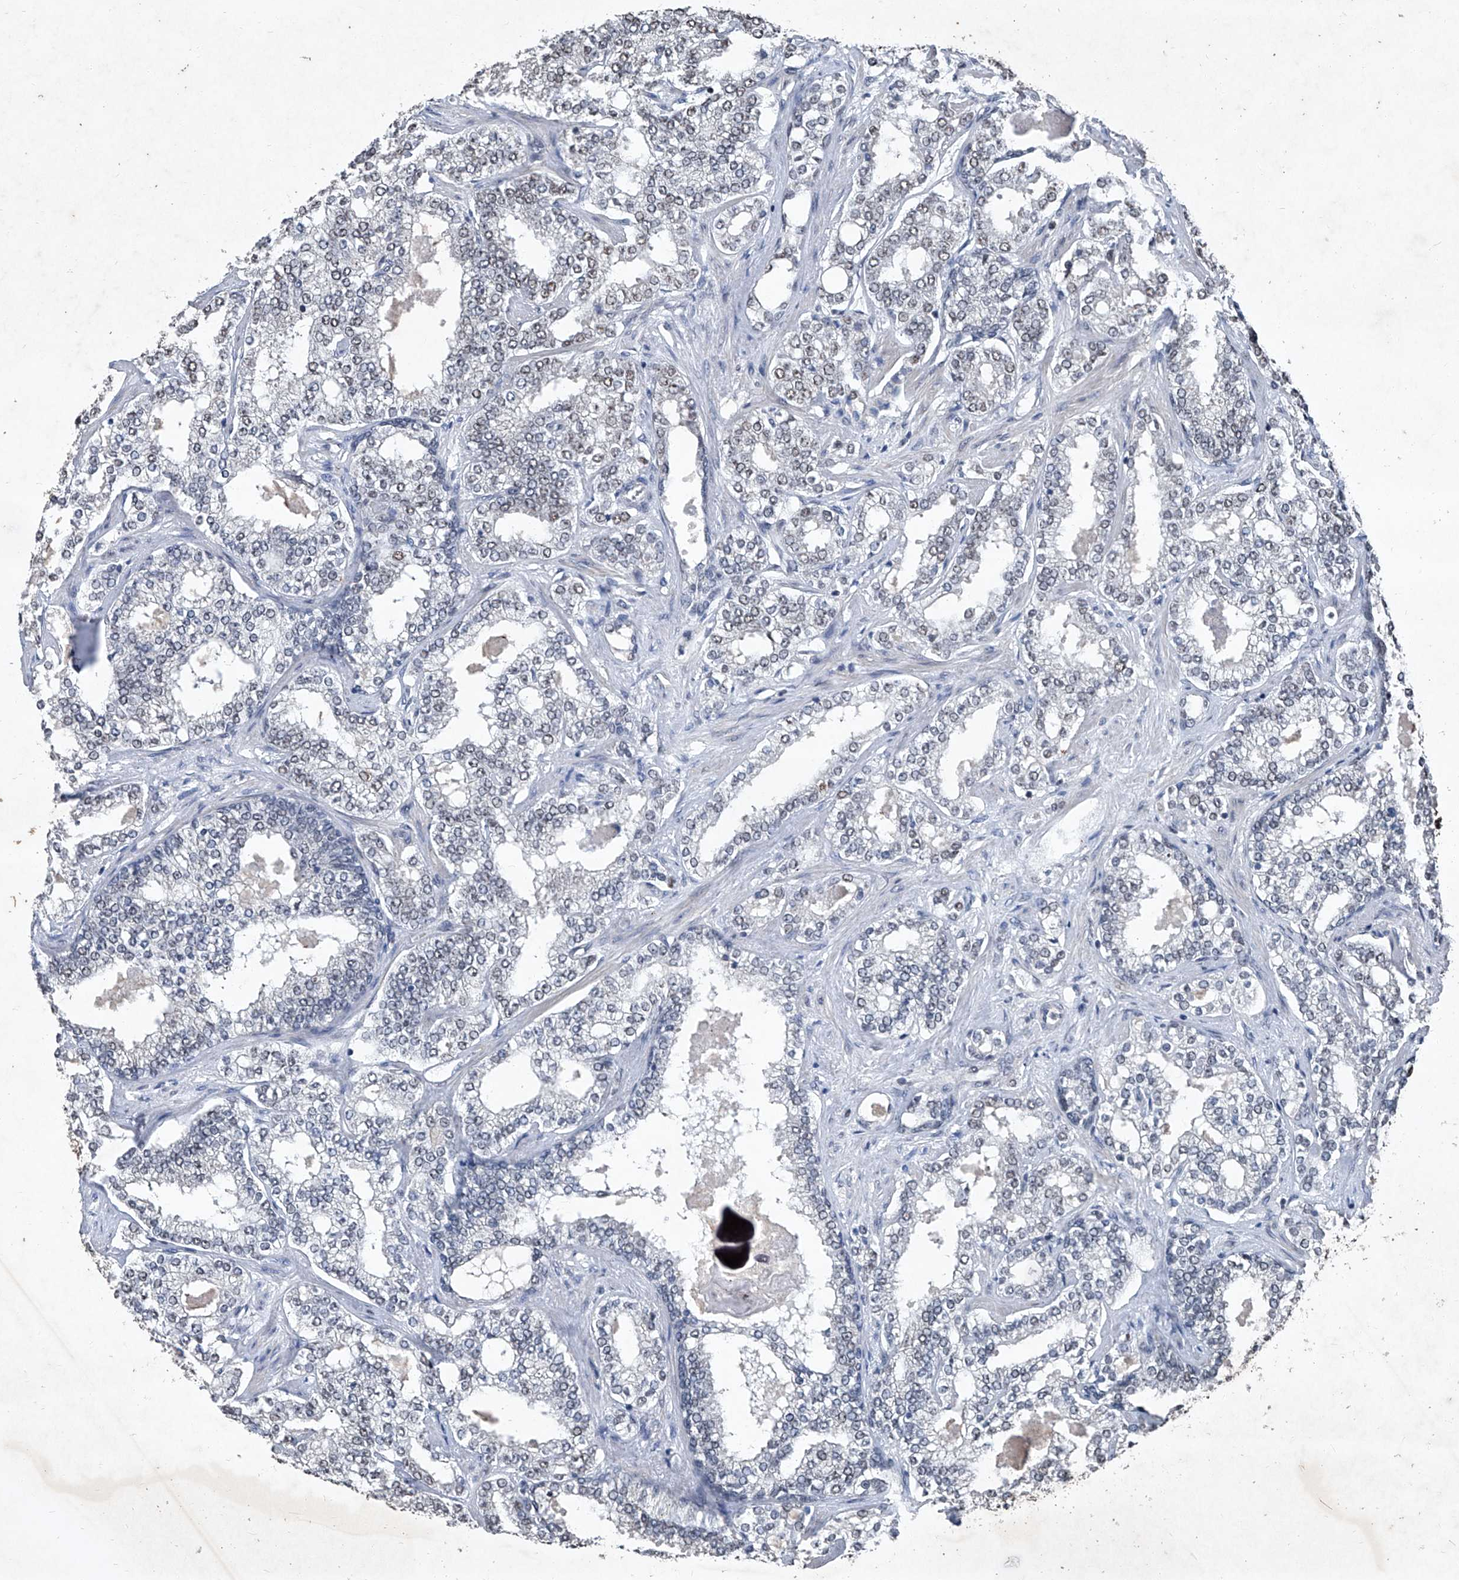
{"staining": {"intensity": "weak", "quantity": "<25%", "location": "nuclear"}, "tissue": "prostate cancer", "cell_type": "Tumor cells", "image_type": "cancer", "snomed": [{"axis": "morphology", "description": "Normal tissue, NOS"}, {"axis": "morphology", "description": "Adenocarcinoma, High grade"}, {"axis": "topography", "description": "Prostate"}], "caption": "DAB immunohistochemical staining of prostate adenocarcinoma (high-grade) exhibits no significant positivity in tumor cells.", "gene": "DDX39B", "patient": {"sex": "male", "age": 83}}